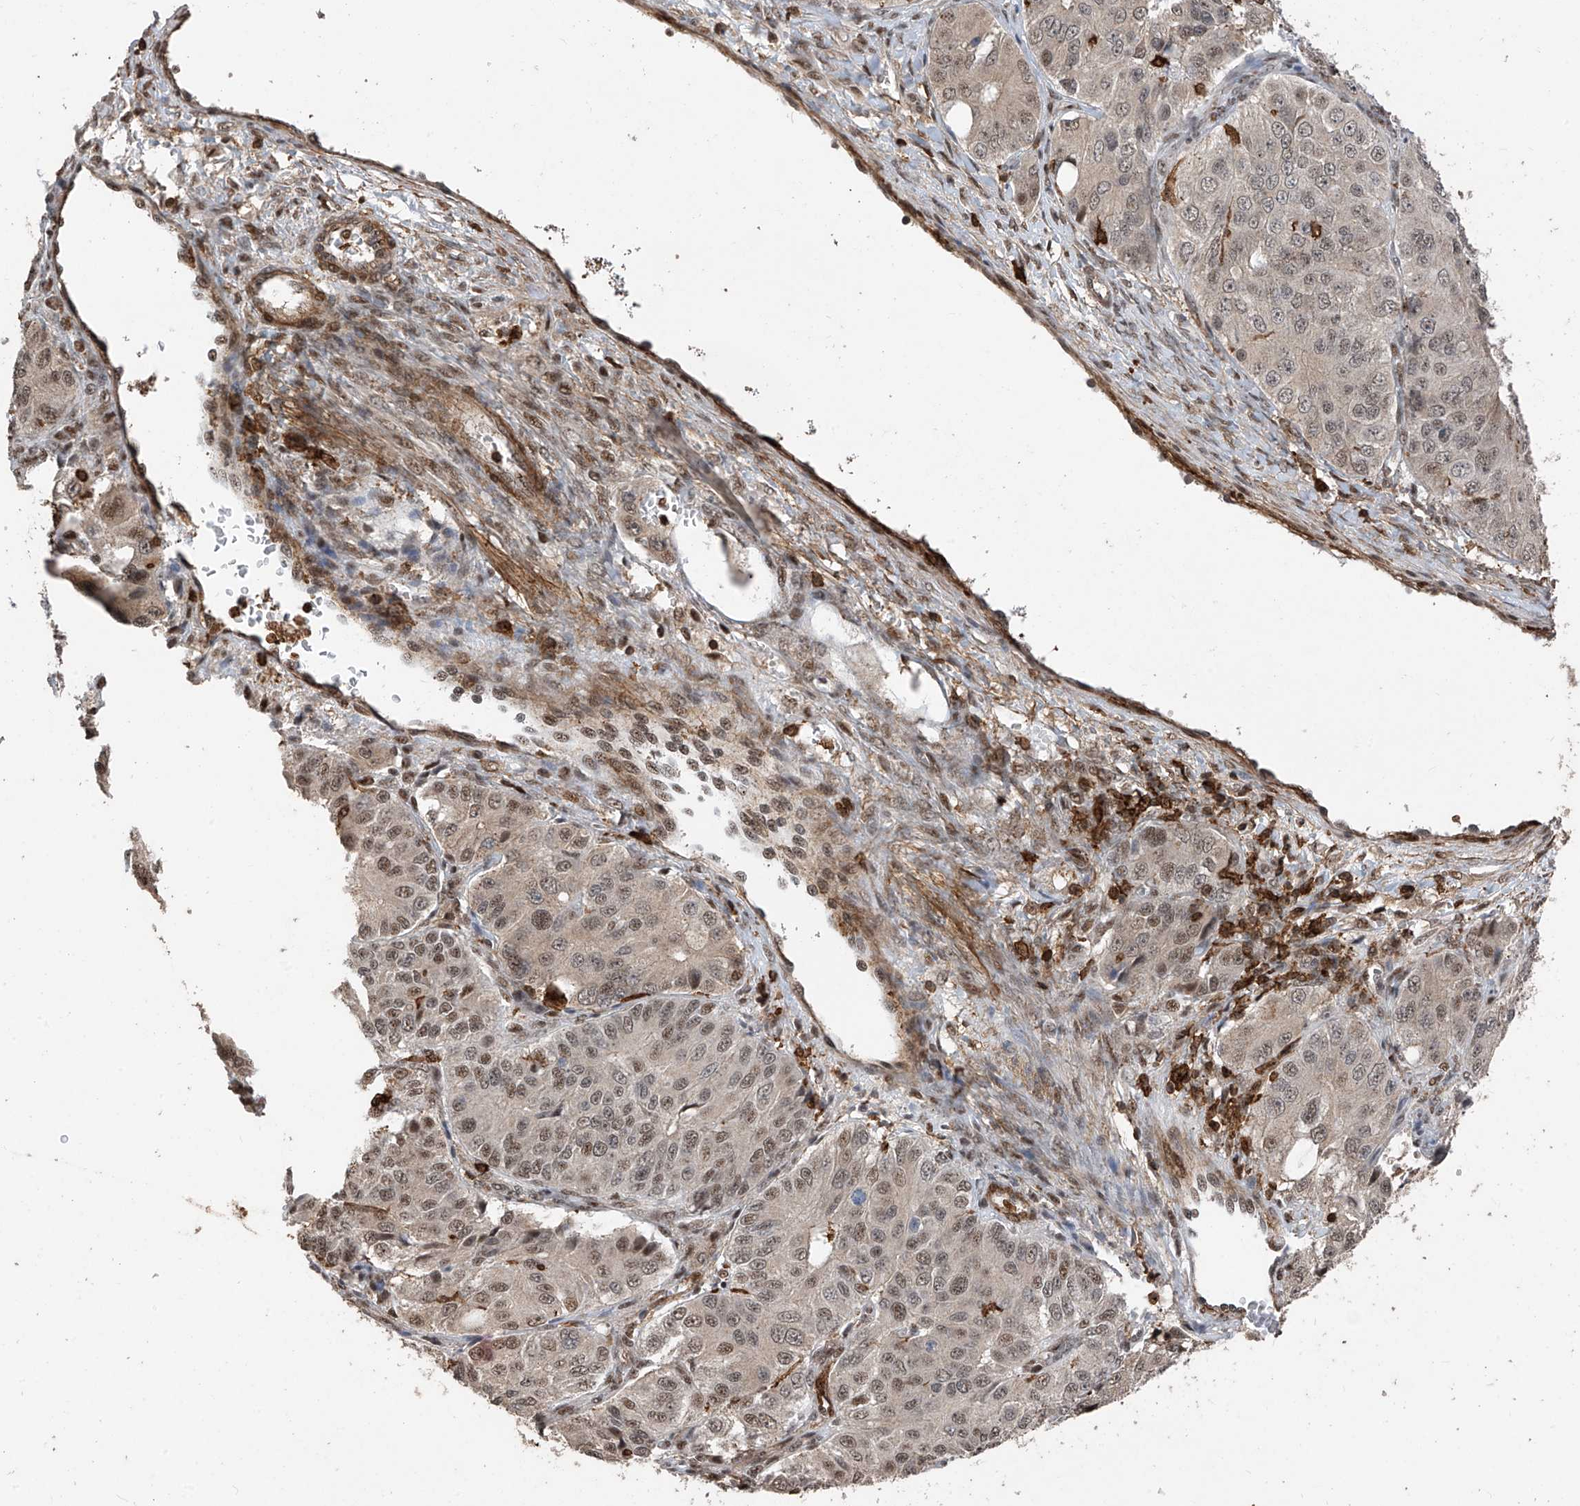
{"staining": {"intensity": "moderate", "quantity": "<25%", "location": "nuclear"}, "tissue": "ovarian cancer", "cell_type": "Tumor cells", "image_type": "cancer", "snomed": [{"axis": "morphology", "description": "Carcinoma, endometroid"}, {"axis": "topography", "description": "Ovary"}], "caption": "Ovarian cancer stained with IHC exhibits moderate nuclear expression in about <25% of tumor cells.", "gene": "MICAL1", "patient": {"sex": "female", "age": 51}}